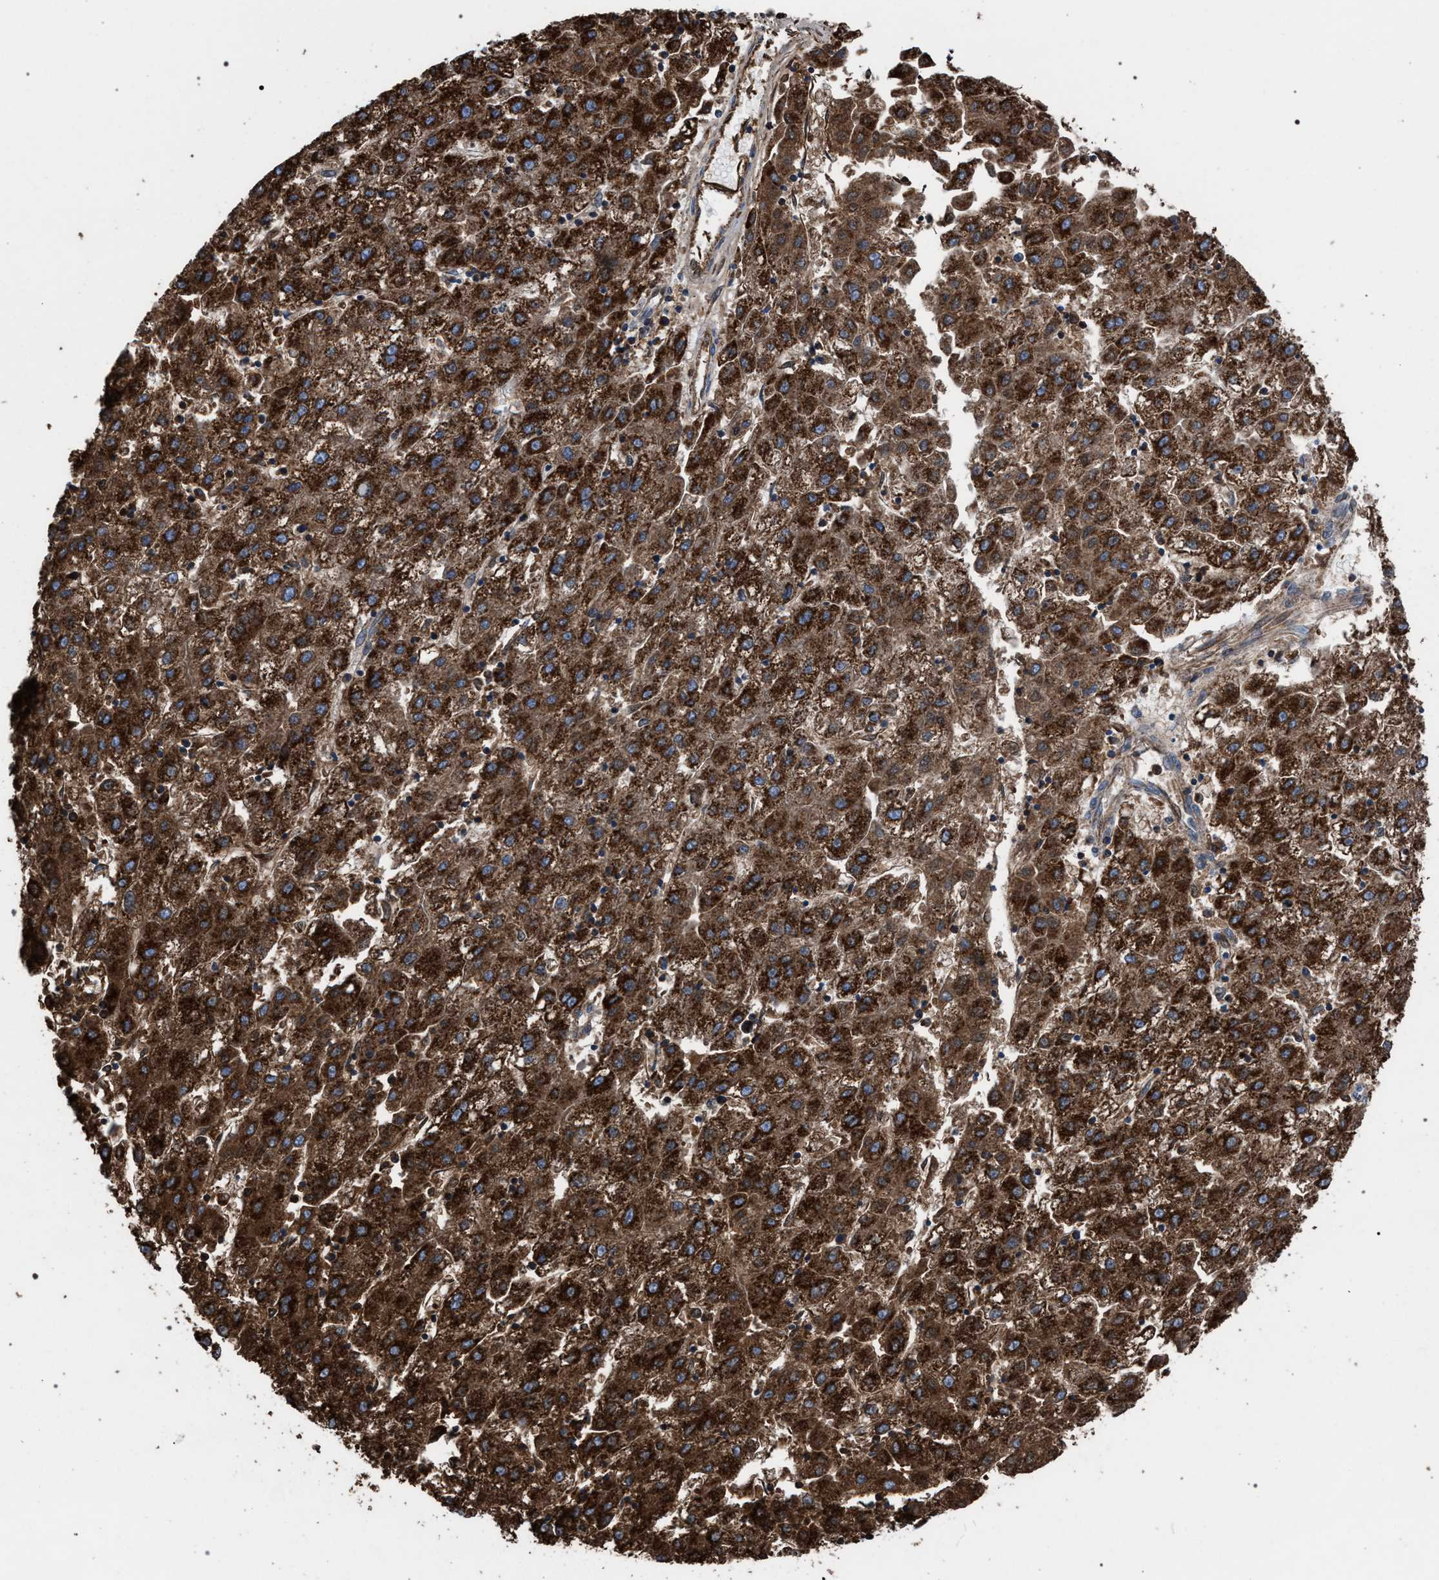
{"staining": {"intensity": "strong", "quantity": ">75%", "location": "cytoplasmic/membranous"}, "tissue": "liver cancer", "cell_type": "Tumor cells", "image_type": "cancer", "snomed": [{"axis": "morphology", "description": "Carcinoma, Hepatocellular, NOS"}, {"axis": "topography", "description": "Liver"}], "caption": "Immunohistochemistry (IHC) (DAB) staining of human liver hepatocellular carcinoma reveals strong cytoplasmic/membranous protein expression in approximately >75% of tumor cells.", "gene": "VPS13A", "patient": {"sex": "male", "age": 72}}